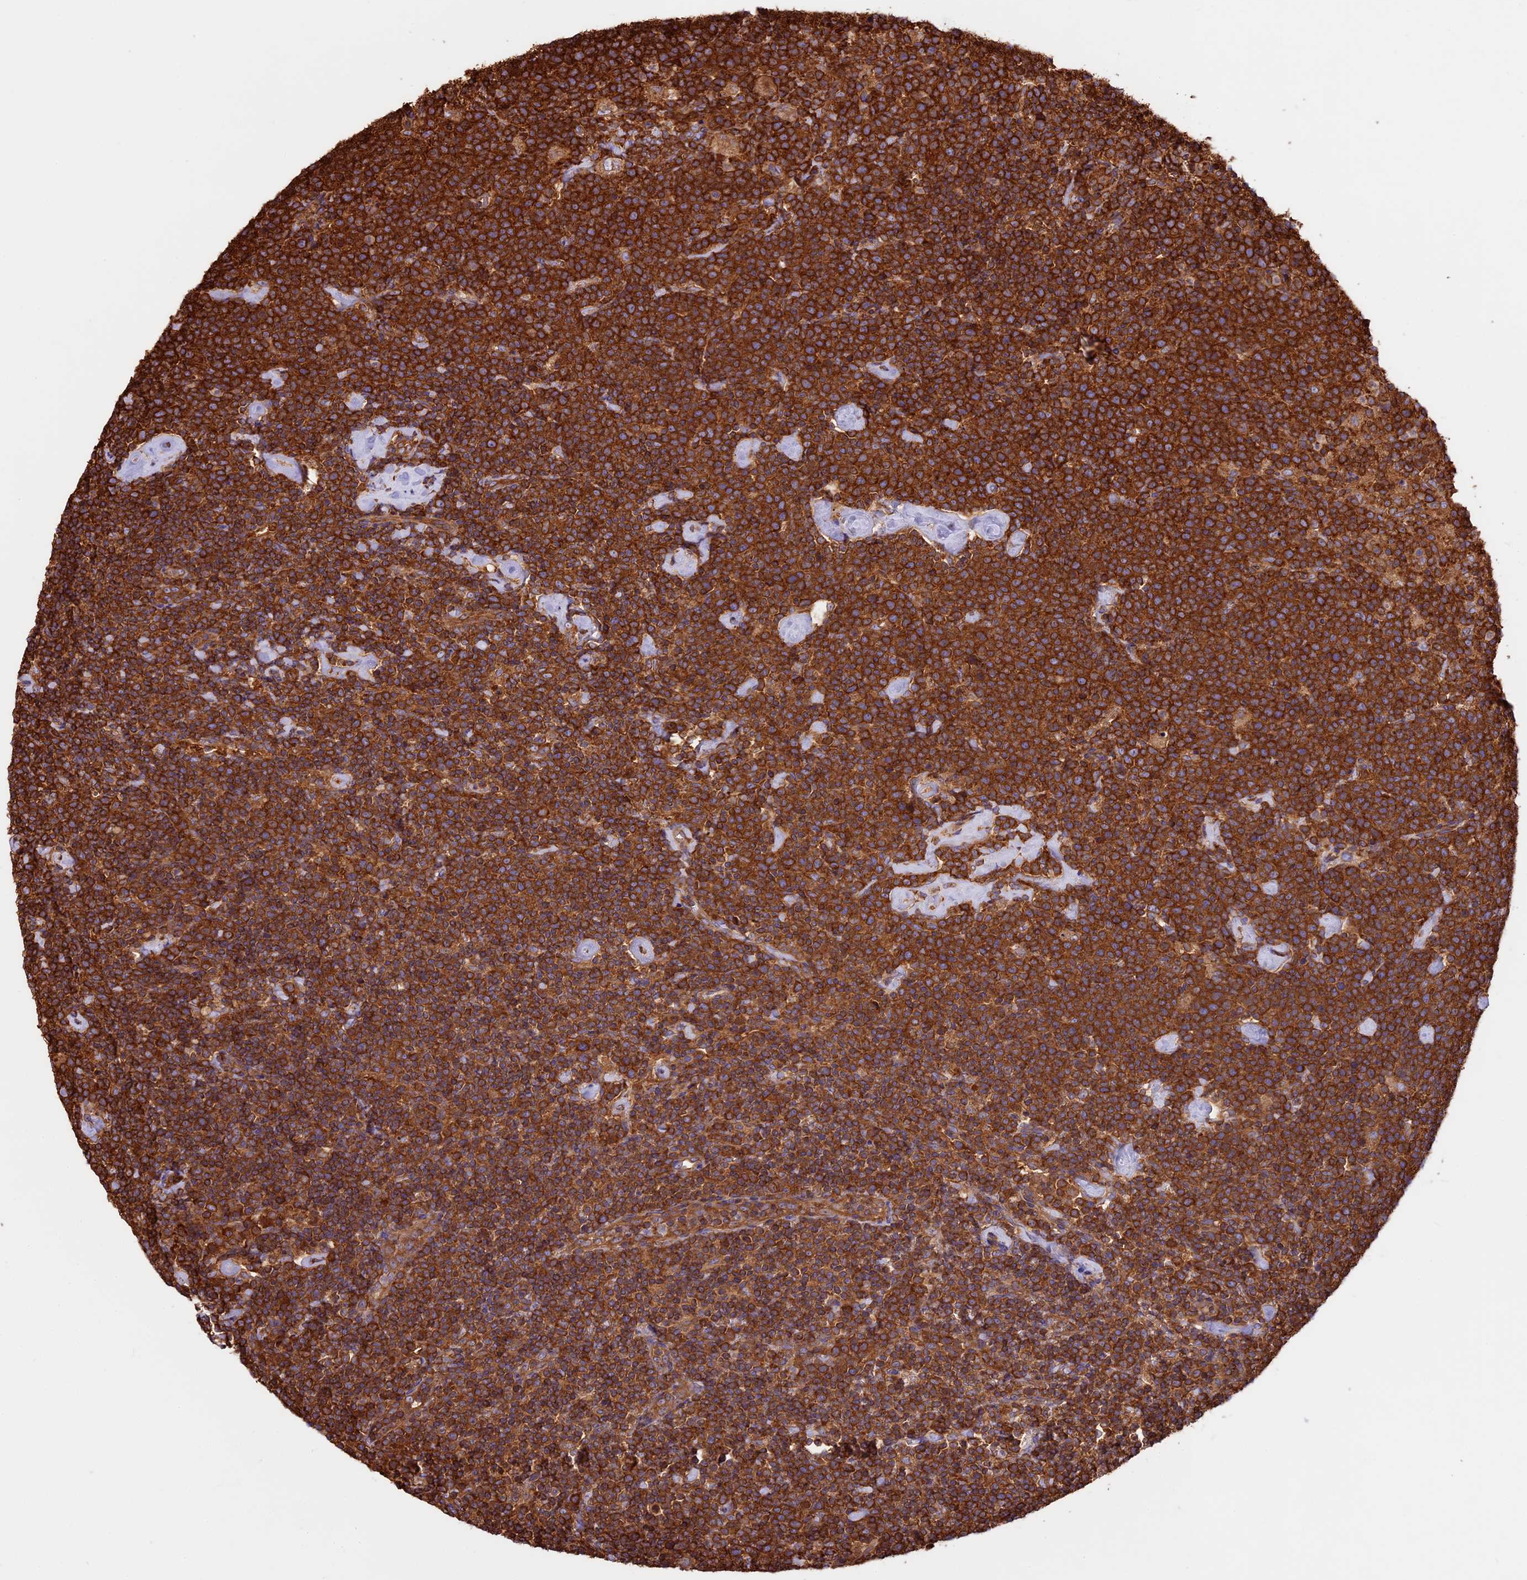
{"staining": {"intensity": "strong", "quantity": ">75%", "location": "cytoplasmic/membranous"}, "tissue": "lymphoma", "cell_type": "Tumor cells", "image_type": "cancer", "snomed": [{"axis": "morphology", "description": "Malignant lymphoma, non-Hodgkin's type, High grade"}, {"axis": "topography", "description": "Lymph node"}], "caption": "Human malignant lymphoma, non-Hodgkin's type (high-grade) stained with a protein marker exhibits strong staining in tumor cells.", "gene": "KARS1", "patient": {"sex": "male", "age": 61}}